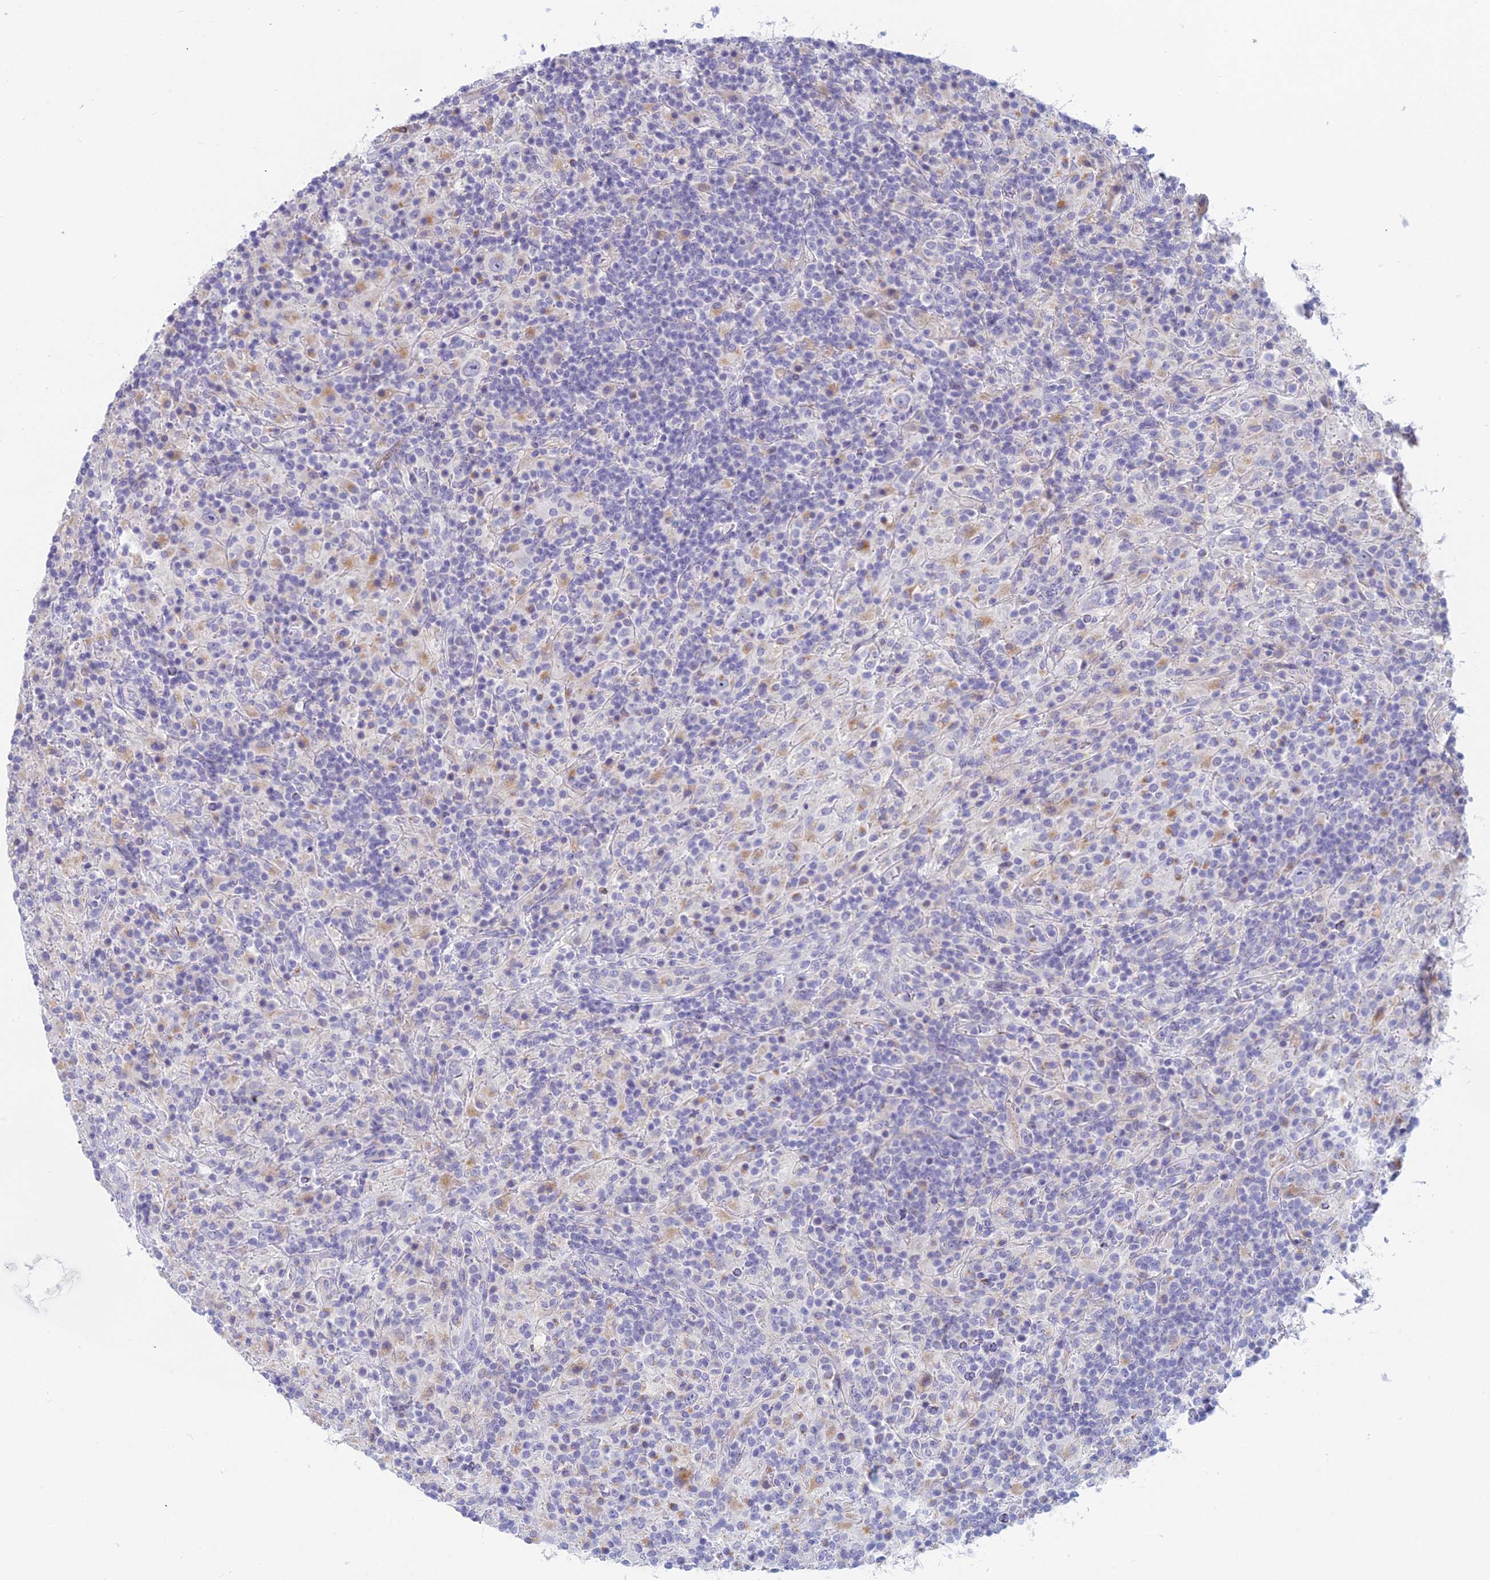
{"staining": {"intensity": "negative", "quantity": "none", "location": "none"}, "tissue": "lymphoma", "cell_type": "Tumor cells", "image_type": "cancer", "snomed": [{"axis": "morphology", "description": "Hodgkin's disease, NOS"}, {"axis": "topography", "description": "Lymph node"}], "caption": "Immunohistochemical staining of lymphoma reveals no significant positivity in tumor cells.", "gene": "FERD3L", "patient": {"sex": "male", "age": 70}}